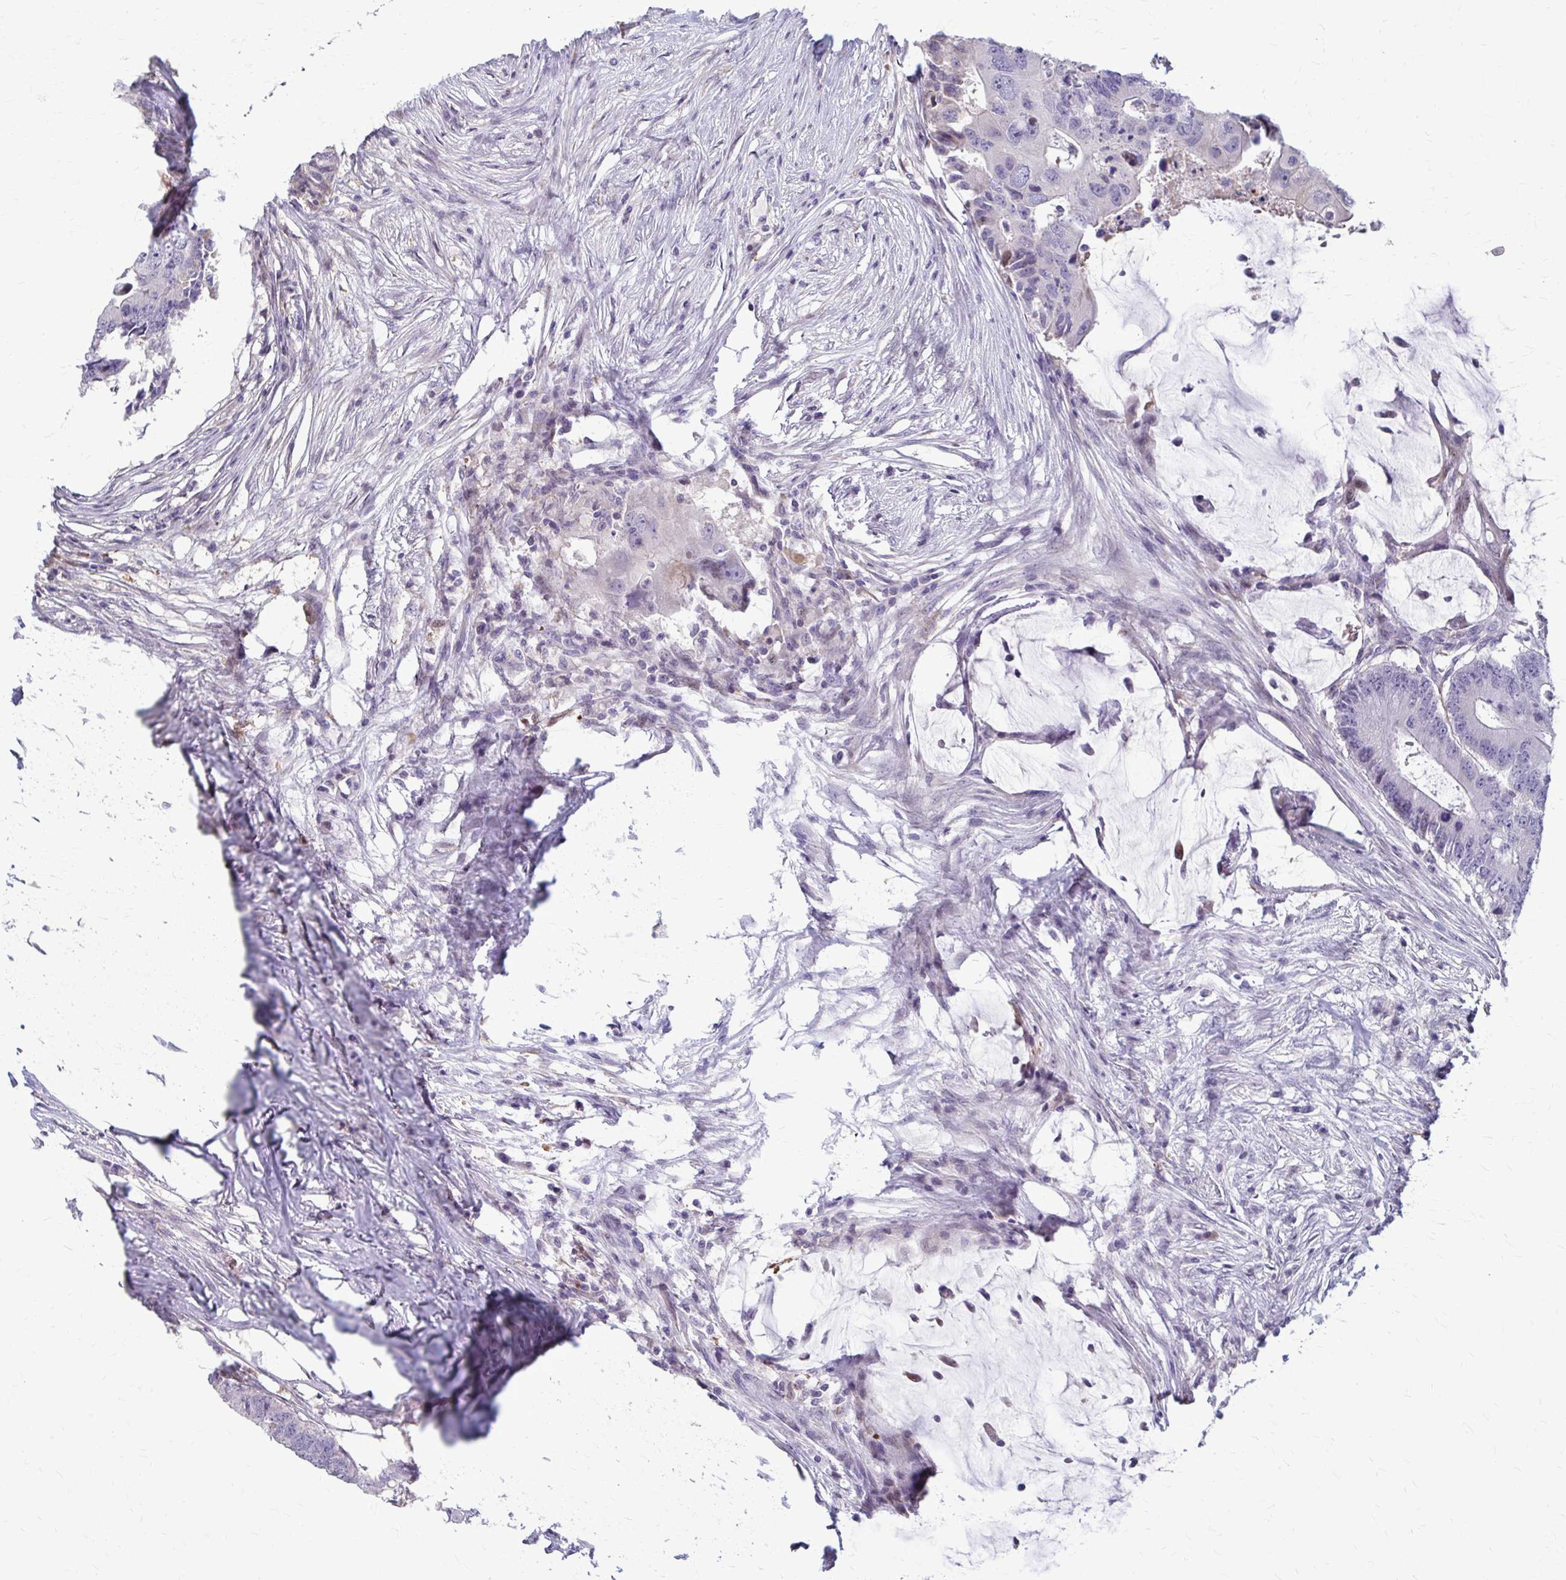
{"staining": {"intensity": "negative", "quantity": "none", "location": "none"}, "tissue": "colorectal cancer", "cell_type": "Tumor cells", "image_type": "cancer", "snomed": [{"axis": "morphology", "description": "Adenocarcinoma, NOS"}, {"axis": "topography", "description": "Colon"}], "caption": "IHC photomicrograph of neoplastic tissue: colorectal cancer stained with DAB (3,3'-diaminobenzidine) demonstrates no significant protein positivity in tumor cells.", "gene": "ZNF34", "patient": {"sex": "male", "age": 71}}